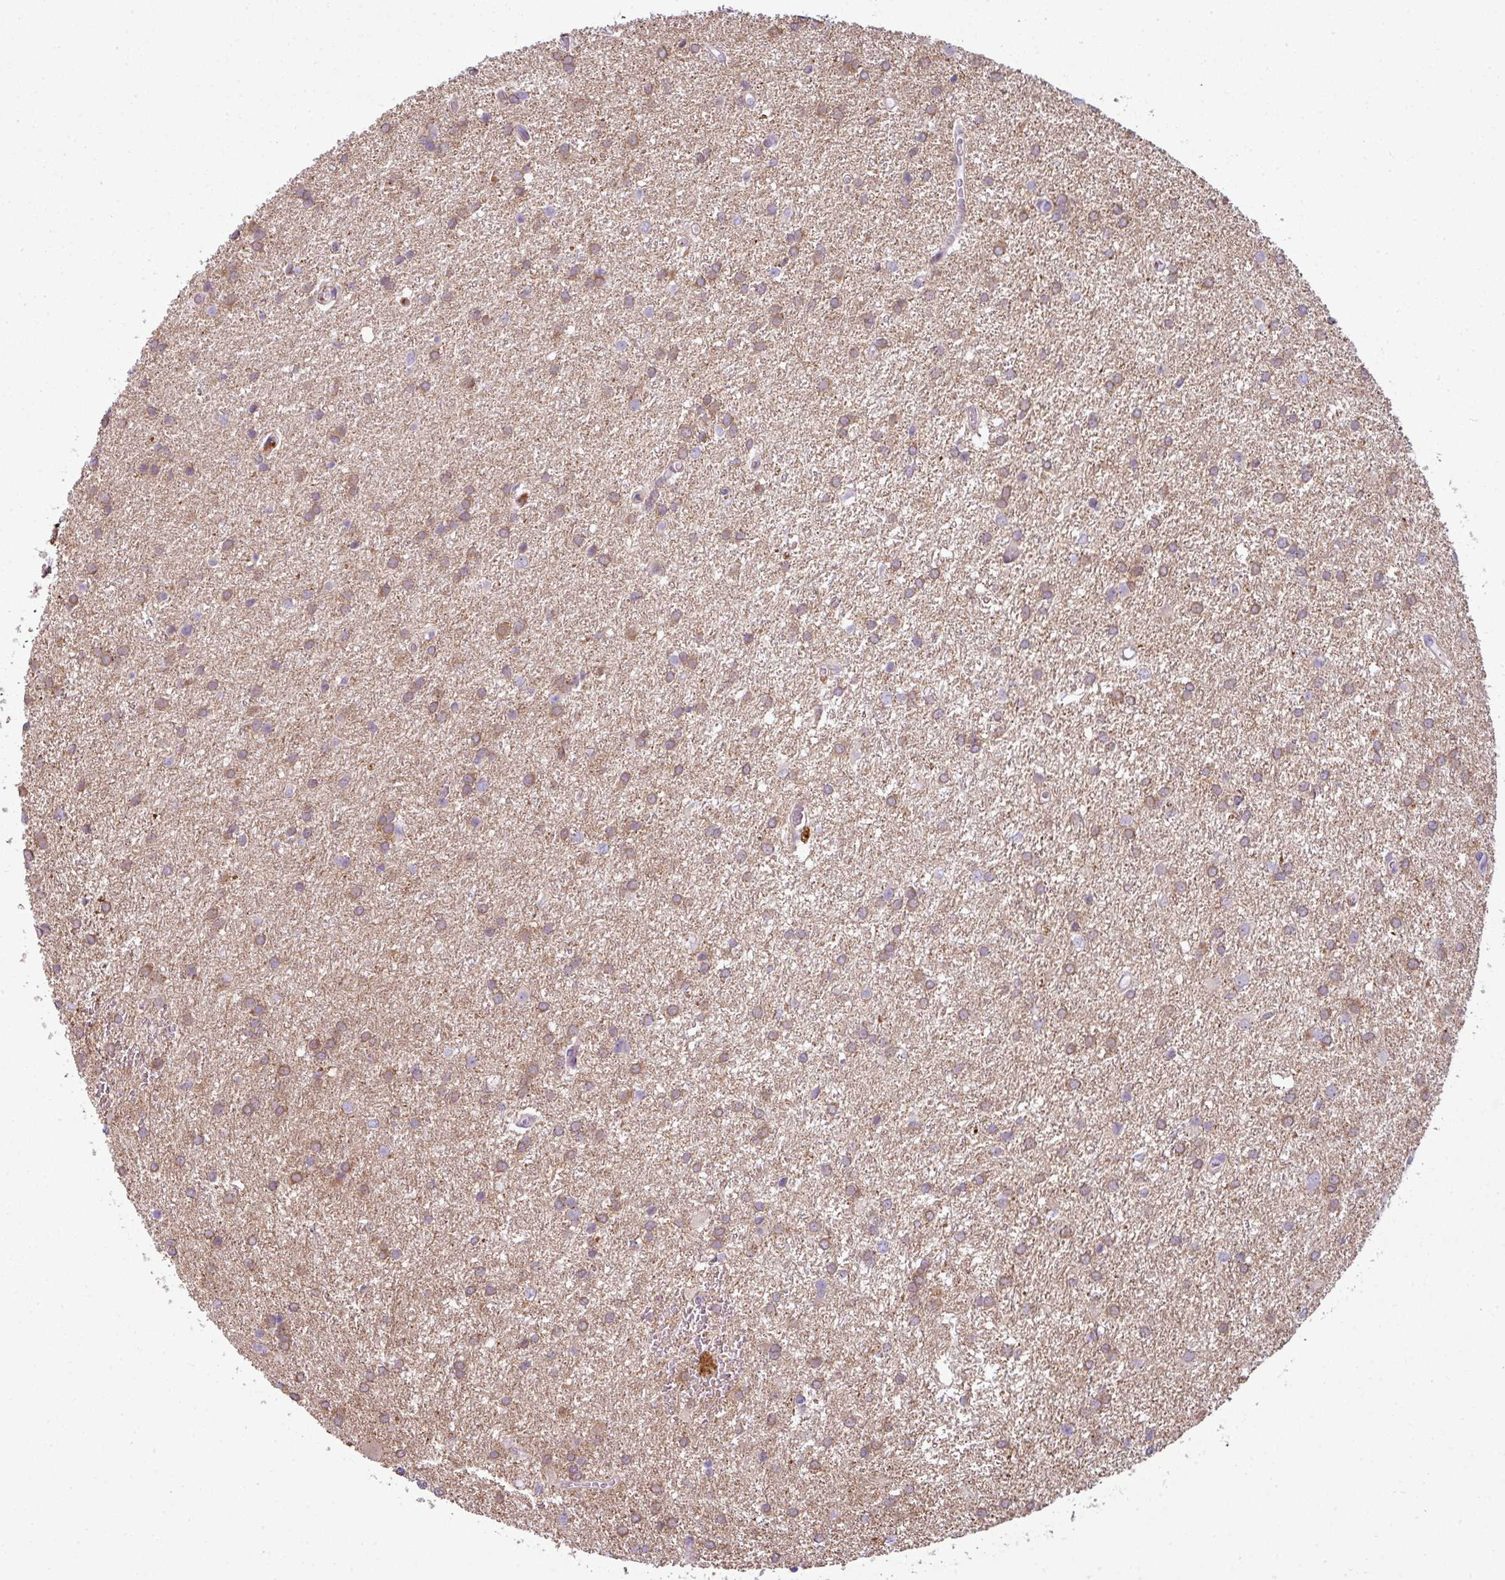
{"staining": {"intensity": "moderate", "quantity": "25%-75%", "location": "cytoplasmic/membranous"}, "tissue": "glioma", "cell_type": "Tumor cells", "image_type": "cancer", "snomed": [{"axis": "morphology", "description": "Glioma, malignant, High grade"}, {"axis": "topography", "description": "Brain"}], "caption": "Immunohistochemical staining of glioma displays medium levels of moderate cytoplasmic/membranous protein positivity in approximately 25%-75% of tumor cells.", "gene": "COL8A1", "patient": {"sex": "female", "age": 50}}